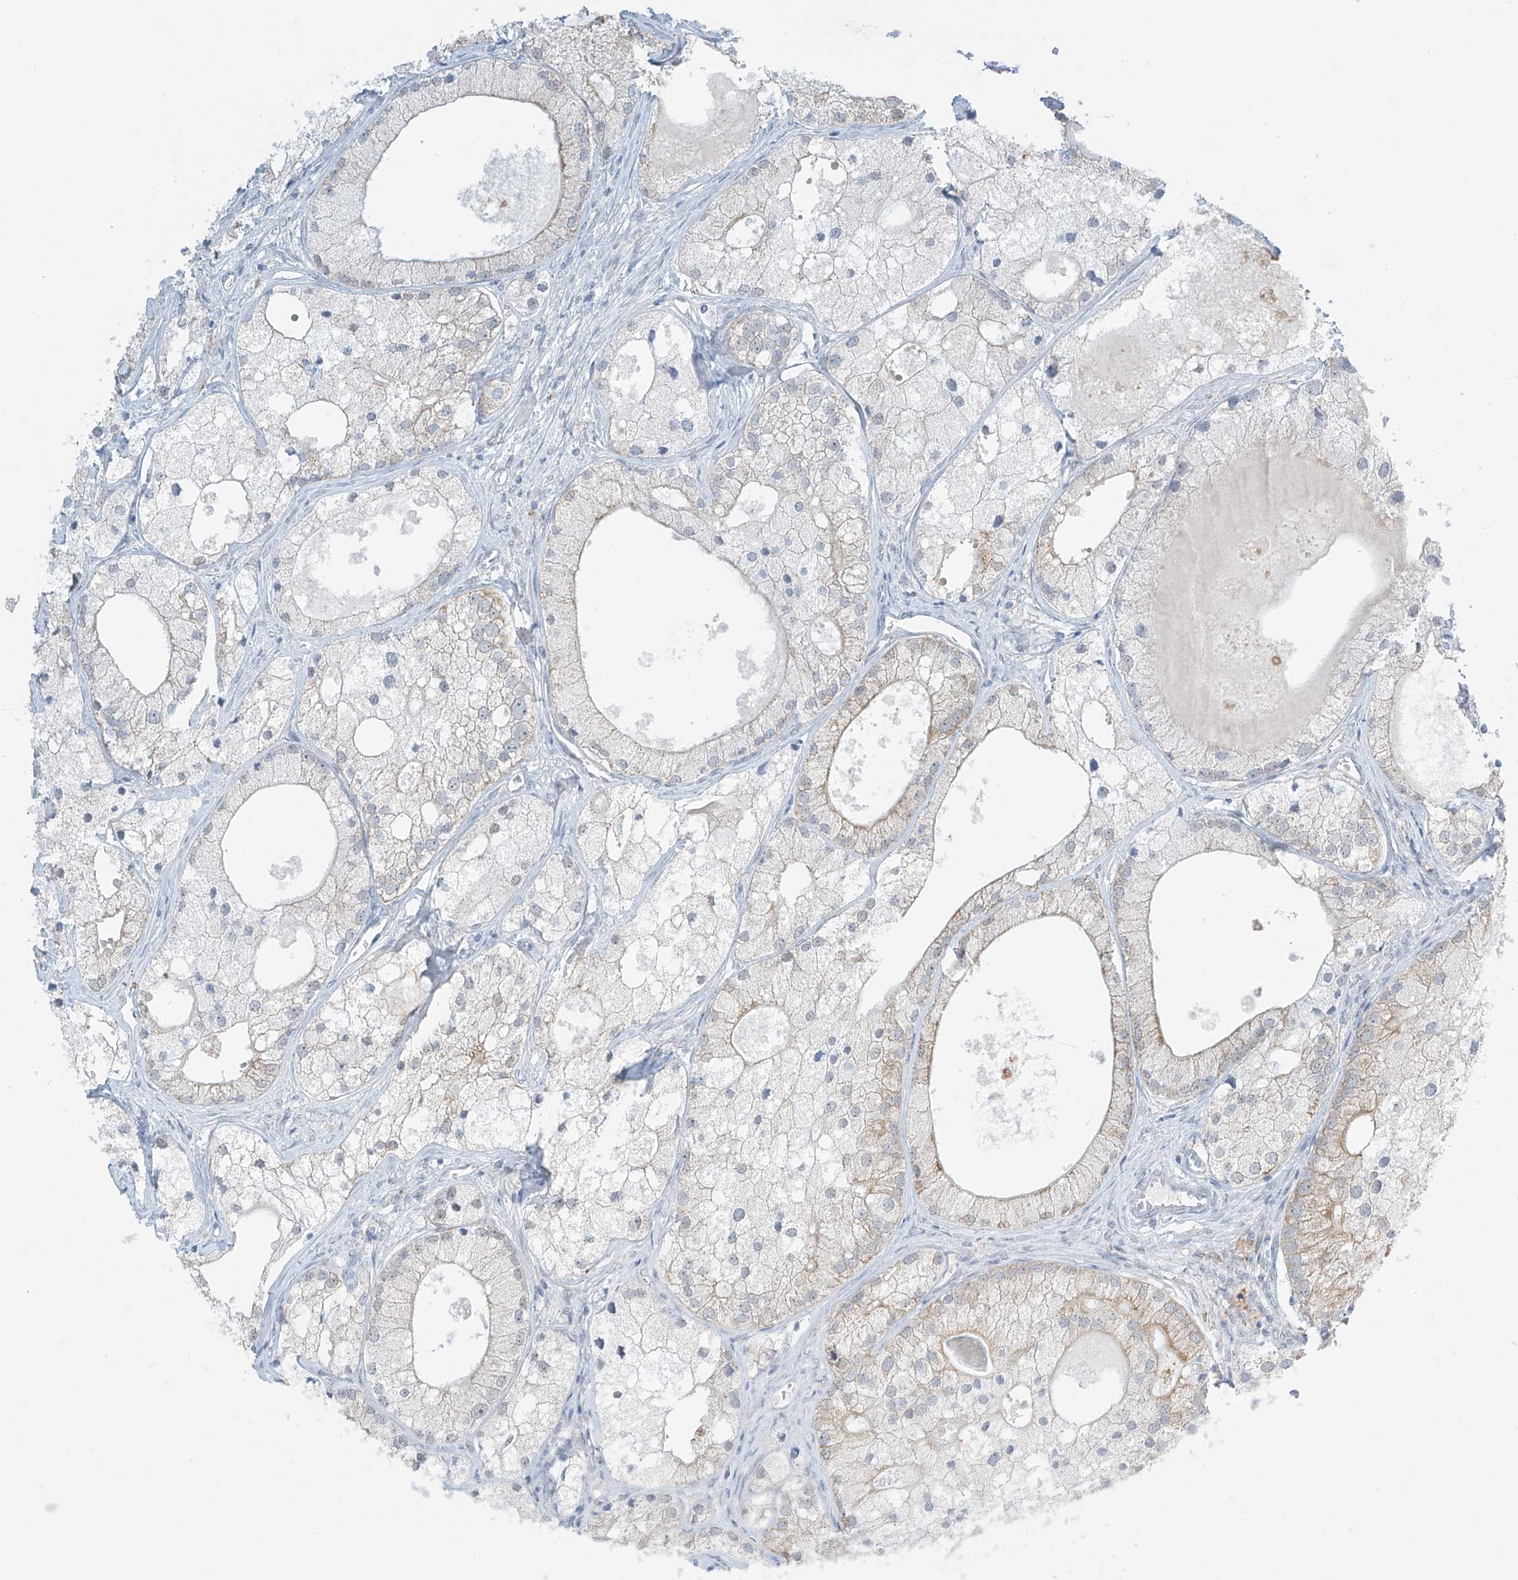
{"staining": {"intensity": "weak", "quantity": "<25%", "location": "cytoplasmic/membranous"}, "tissue": "prostate cancer", "cell_type": "Tumor cells", "image_type": "cancer", "snomed": [{"axis": "morphology", "description": "Adenocarcinoma, Low grade"}, {"axis": "topography", "description": "Prostate"}], "caption": "Immunohistochemical staining of human prostate adenocarcinoma (low-grade) demonstrates no significant expression in tumor cells.", "gene": "APLF", "patient": {"sex": "male", "age": 69}}